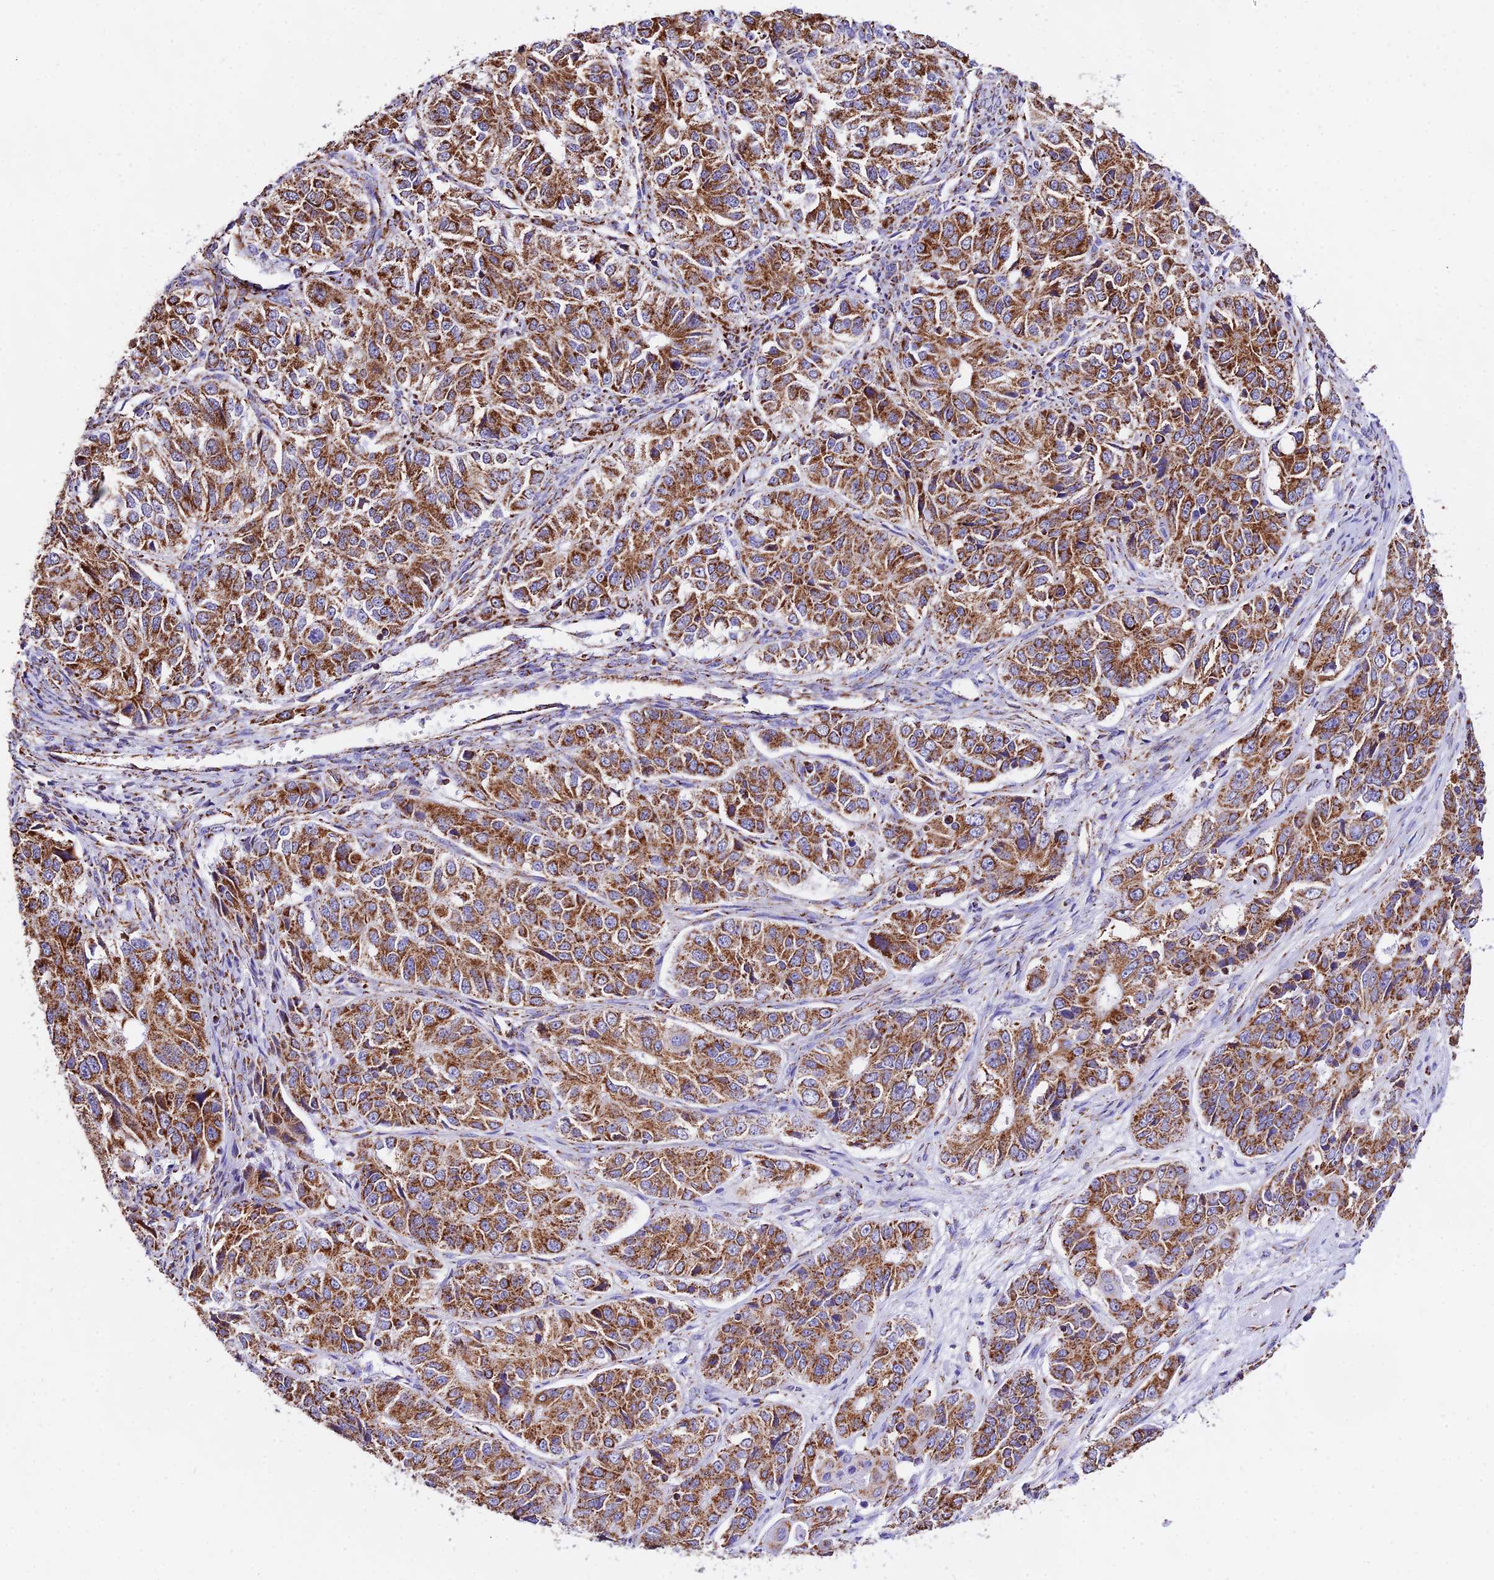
{"staining": {"intensity": "moderate", "quantity": ">75%", "location": "cytoplasmic/membranous"}, "tissue": "ovarian cancer", "cell_type": "Tumor cells", "image_type": "cancer", "snomed": [{"axis": "morphology", "description": "Carcinoma, endometroid"}, {"axis": "topography", "description": "Ovary"}], "caption": "The image shows immunohistochemical staining of ovarian endometroid carcinoma. There is moderate cytoplasmic/membranous expression is present in approximately >75% of tumor cells.", "gene": "ATP5PD", "patient": {"sex": "female", "age": 51}}